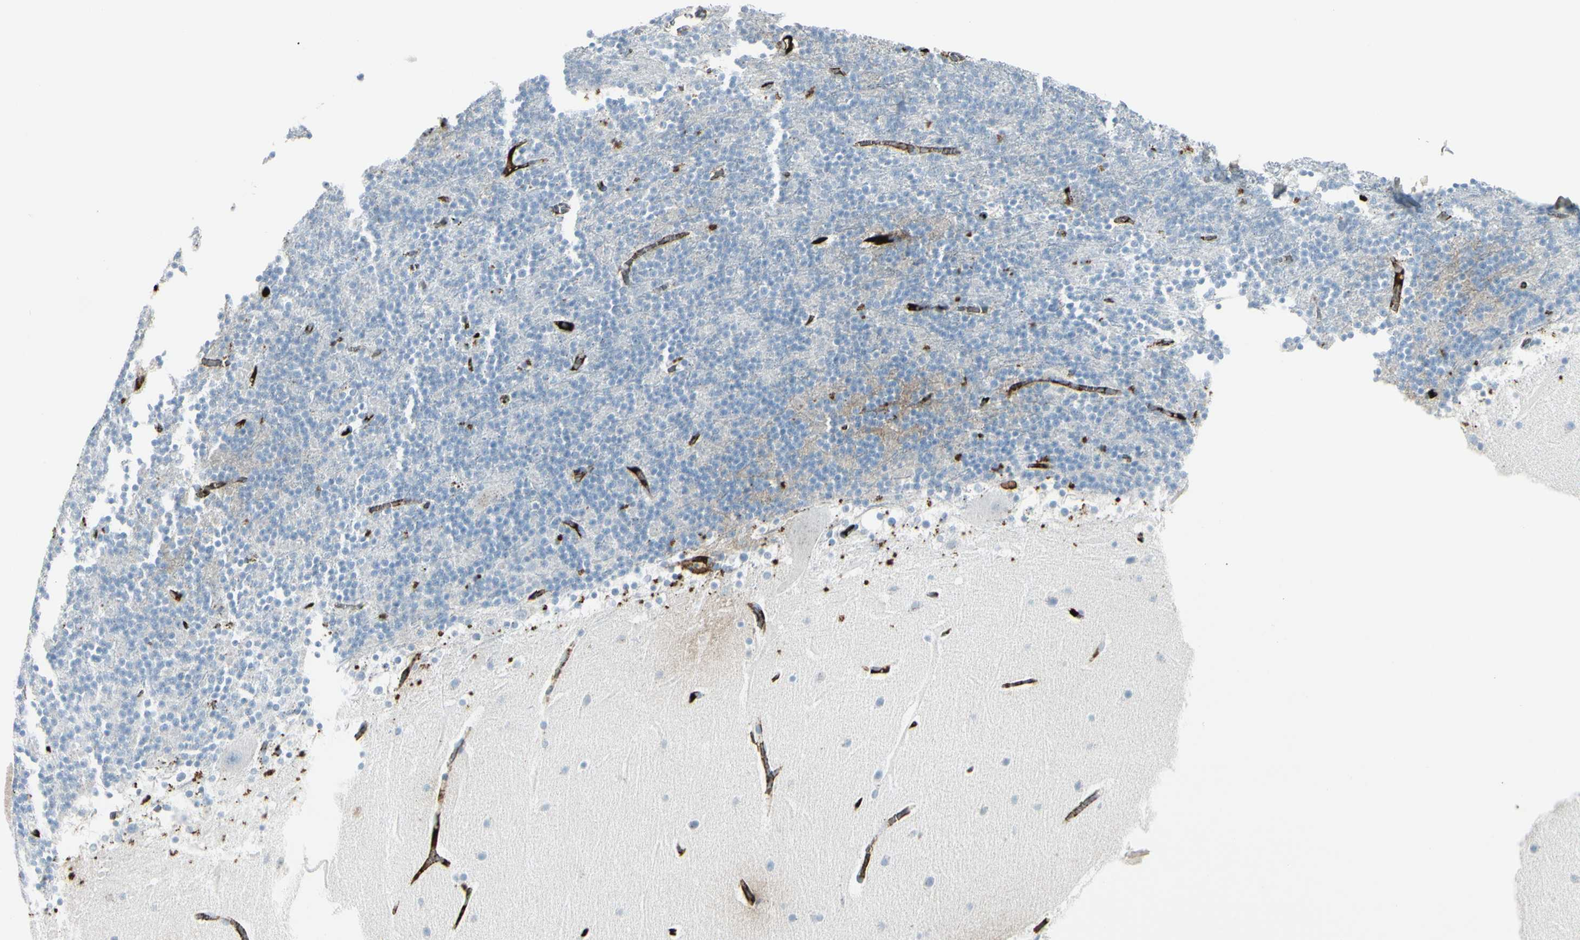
{"staining": {"intensity": "negative", "quantity": "none", "location": "none"}, "tissue": "cerebellum", "cell_type": "Cells in granular layer", "image_type": "normal", "snomed": [{"axis": "morphology", "description": "Normal tissue, NOS"}, {"axis": "topography", "description": "Cerebellum"}], "caption": "Immunohistochemistry (IHC) photomicrograph of benign cerebellum stained for a protein (brown), which displays no staining in cells in granular layer. (DAB IHC with hematoxylin counter stain).", "gene": "IGHM", "patient": {"sex": "male", "age": 45}}